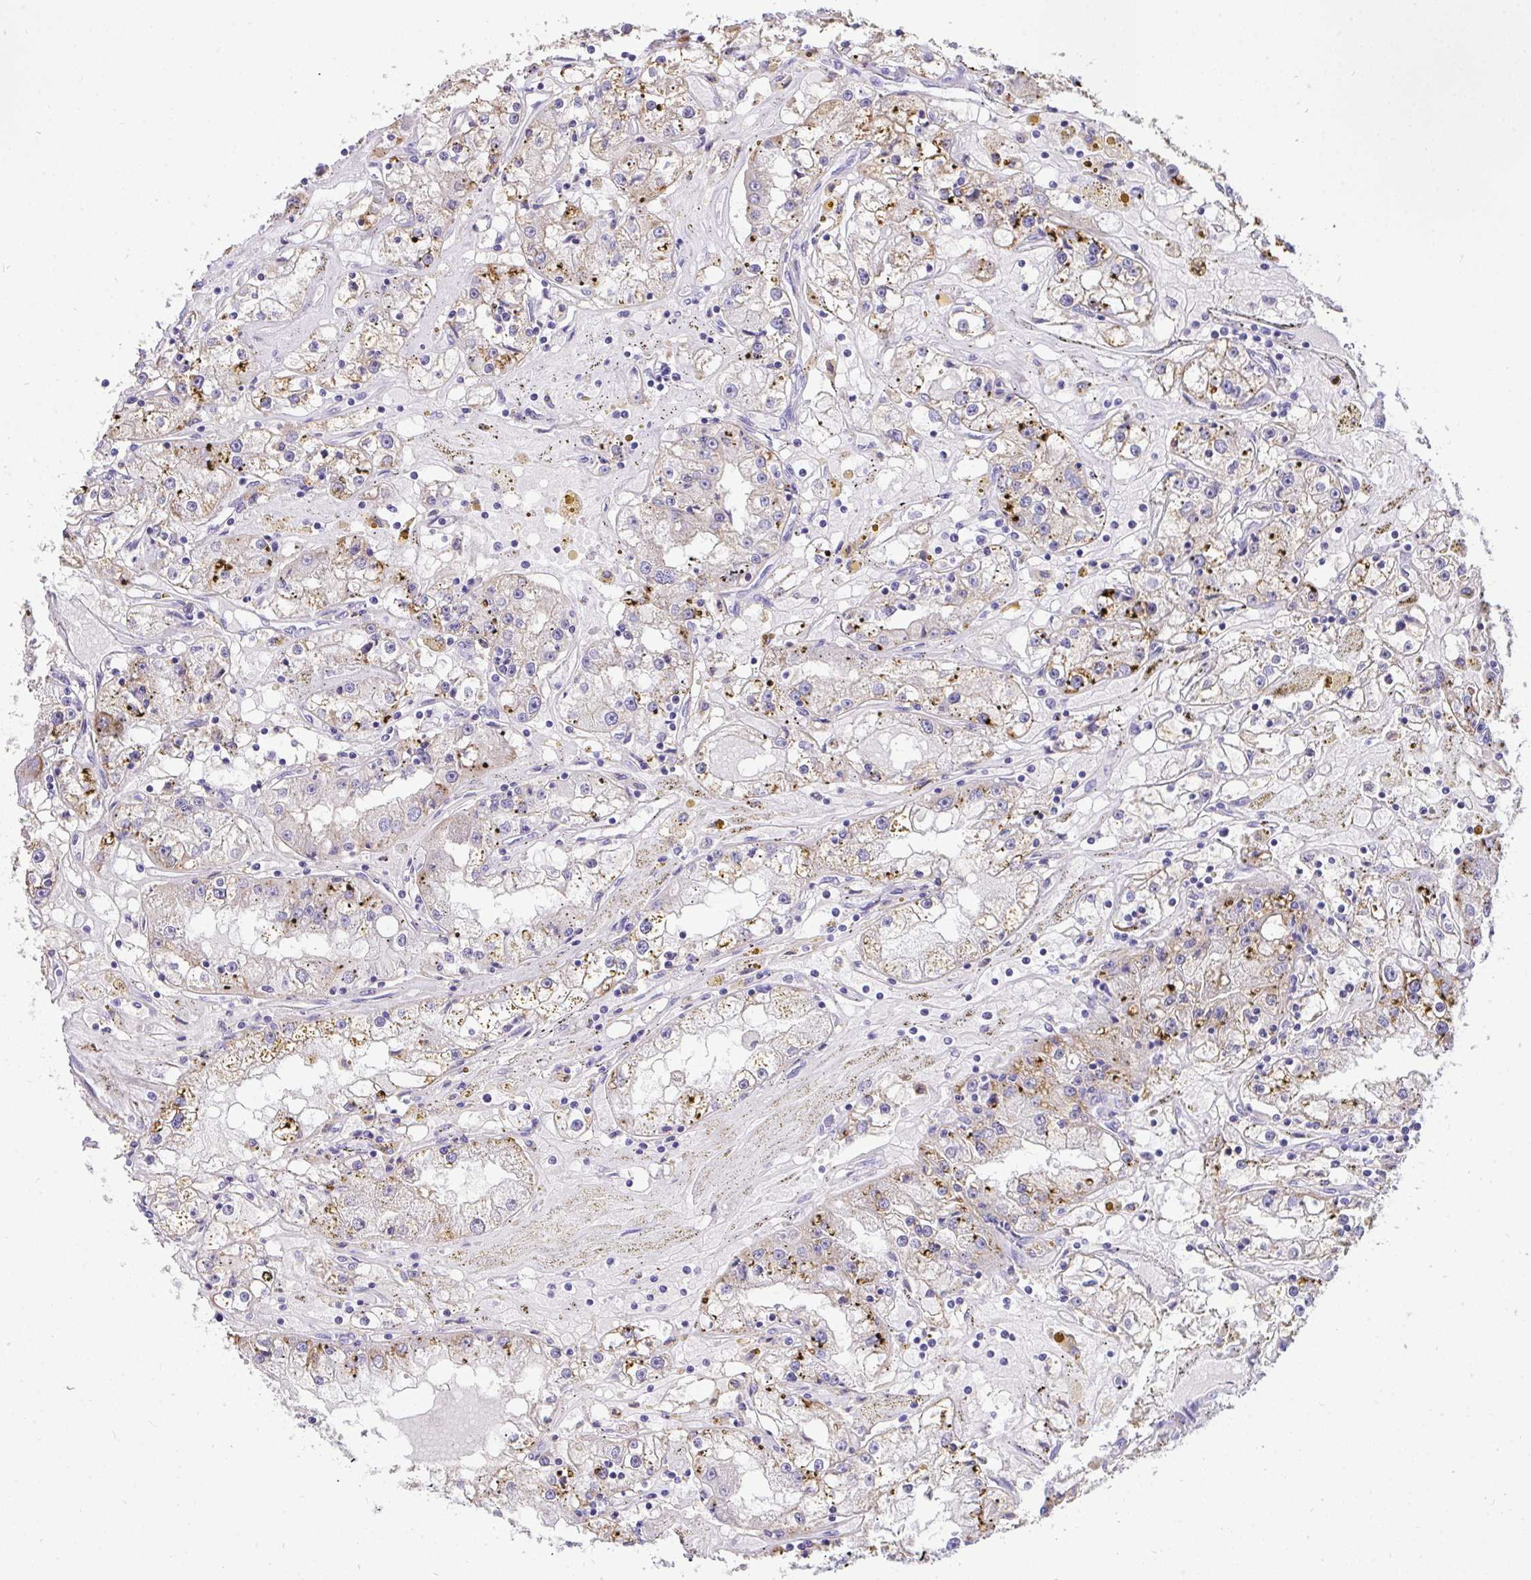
{"staining": {"intensity": "negative", "quantity": "none", "location": "none"}, "tissue": "renal cancer", "cell_type": "Tumor cells", "image_type": "cancer", "snomed": [{"axis": "morphology", "description": "Adenocarcinoma, NOS"}, {"axis": "topography", "description": "Kidney"}], "caption": "This is a histopathology image of immunohistochemistry staining of adenocarcinoma (renal), which shows no expression in tumor cells. (Brightfield microscopy of DAB (3,3'-diaminobenzidine) immunohistochemistry at high magnification).", "gene": "VGLL3", "patient": {"sex": "male", "age": 56}}